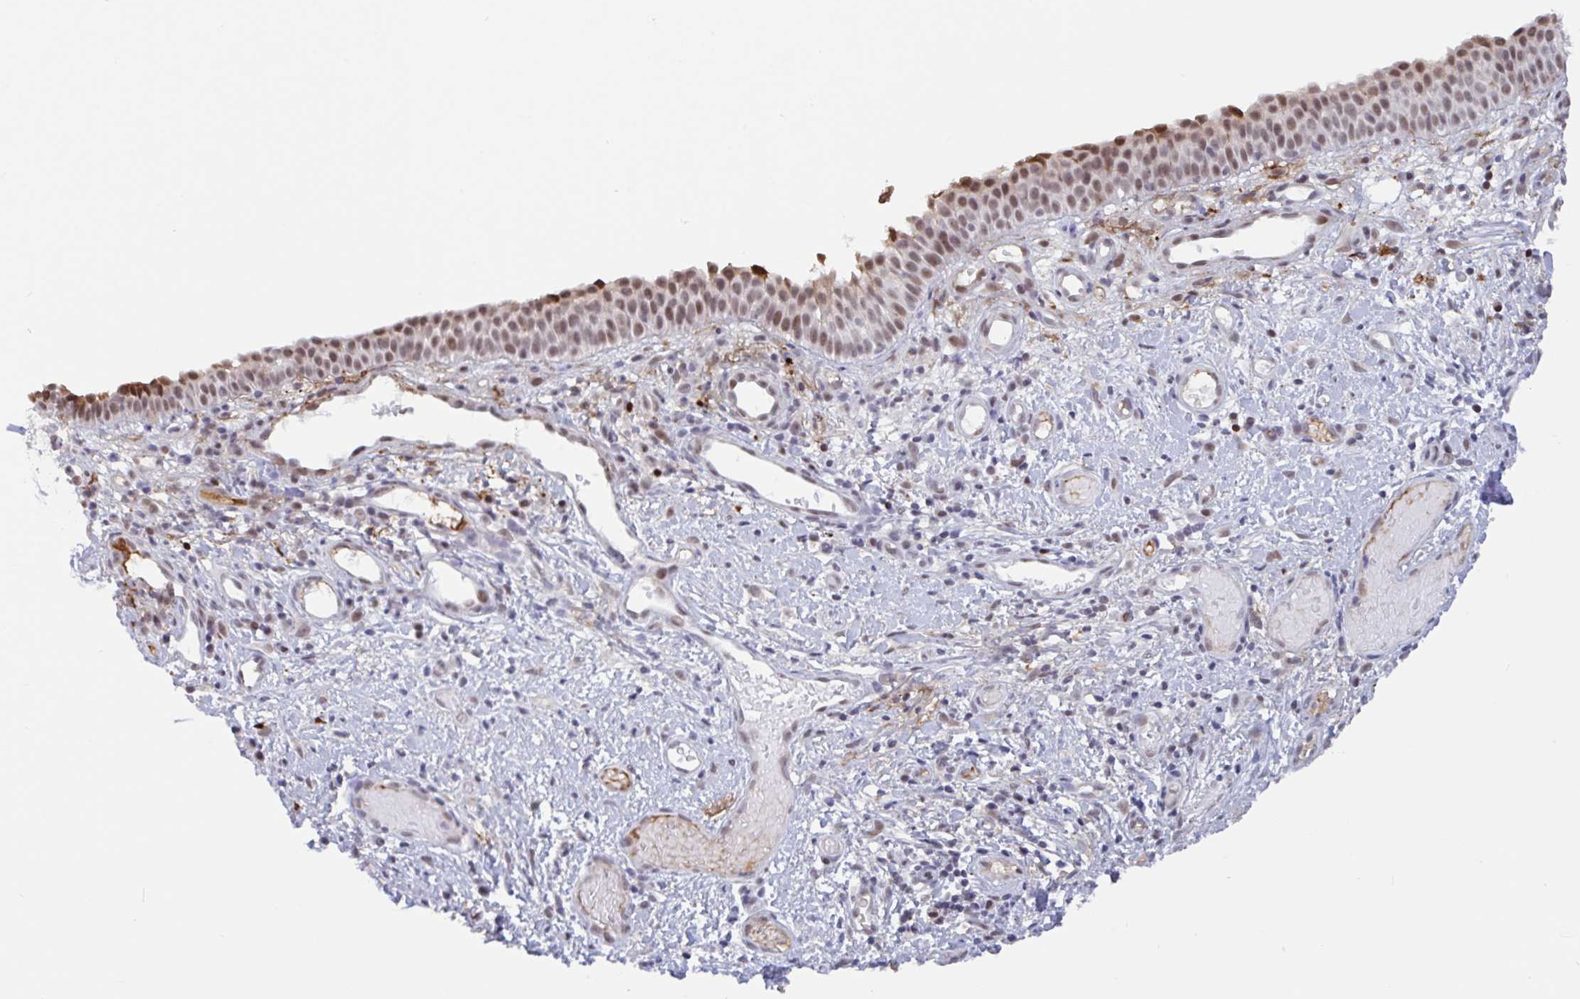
{"staining": {"intensity": "moderate", "quantity": "25%-75%", "location": "nuclear"}, "tissue": "nasopharynx", "cell_type": "Respiratory epithelial cells", "image_type": "normal", "snomed": [{"axis": "morphology", "description": "Normal tissue, NOS"}, {"axis": "morphology", "description": "Inflammation, NOS"}, {"axis": "topography", "description": "Nasopharynx"}], "caption": "Protein analysis of normal nasopharynx displays moderate nuclear staining in approximately 25%-75% of respiratory epithelial cells.", "gene": "PLG", "patient": {"sex": "male", "age": 54}}